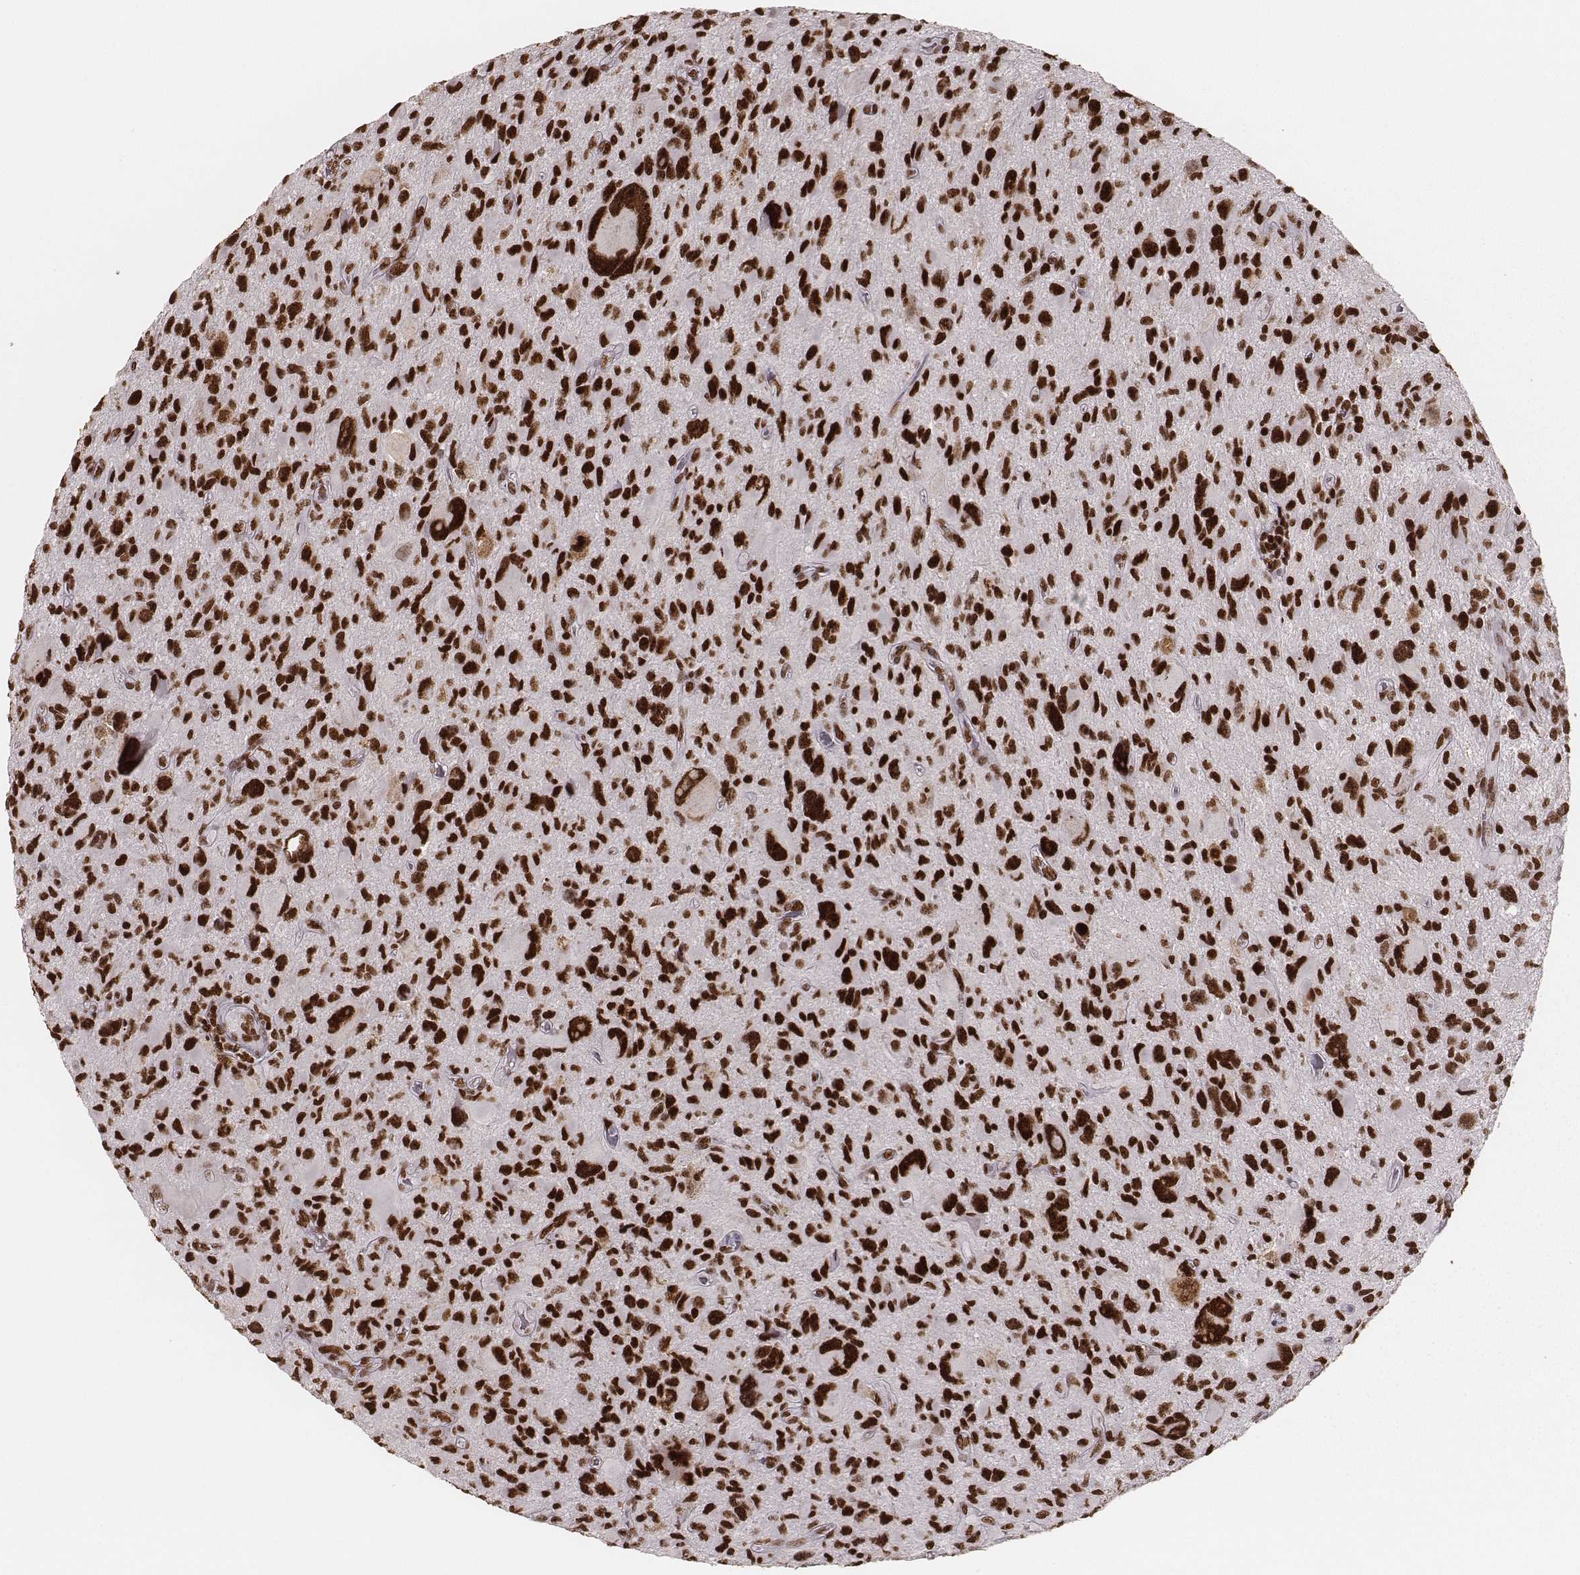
{"staining": {"intensity": "strong", "quantity": ">75%", "location": "nuclear"}, "tissue": "glioma", "cell_type": "Tumor cells", "image_type": "cancer", "snomed": [{"axis": "morphology", "description": "Glioma, malignant, NOS"}, {"axis": "morphology", "description": "Glioma, malignant, High grade"}, {"axis": "topography", "description": "Brain"}], "caption": "Approximately >75% of tumor cells in human glioma (malignant) reveal strong nuclear protein positivity as visualized by brown immunohistochemical staining.", "gene": "PARP1", "patient": {"sex": "female", "age": 71}}